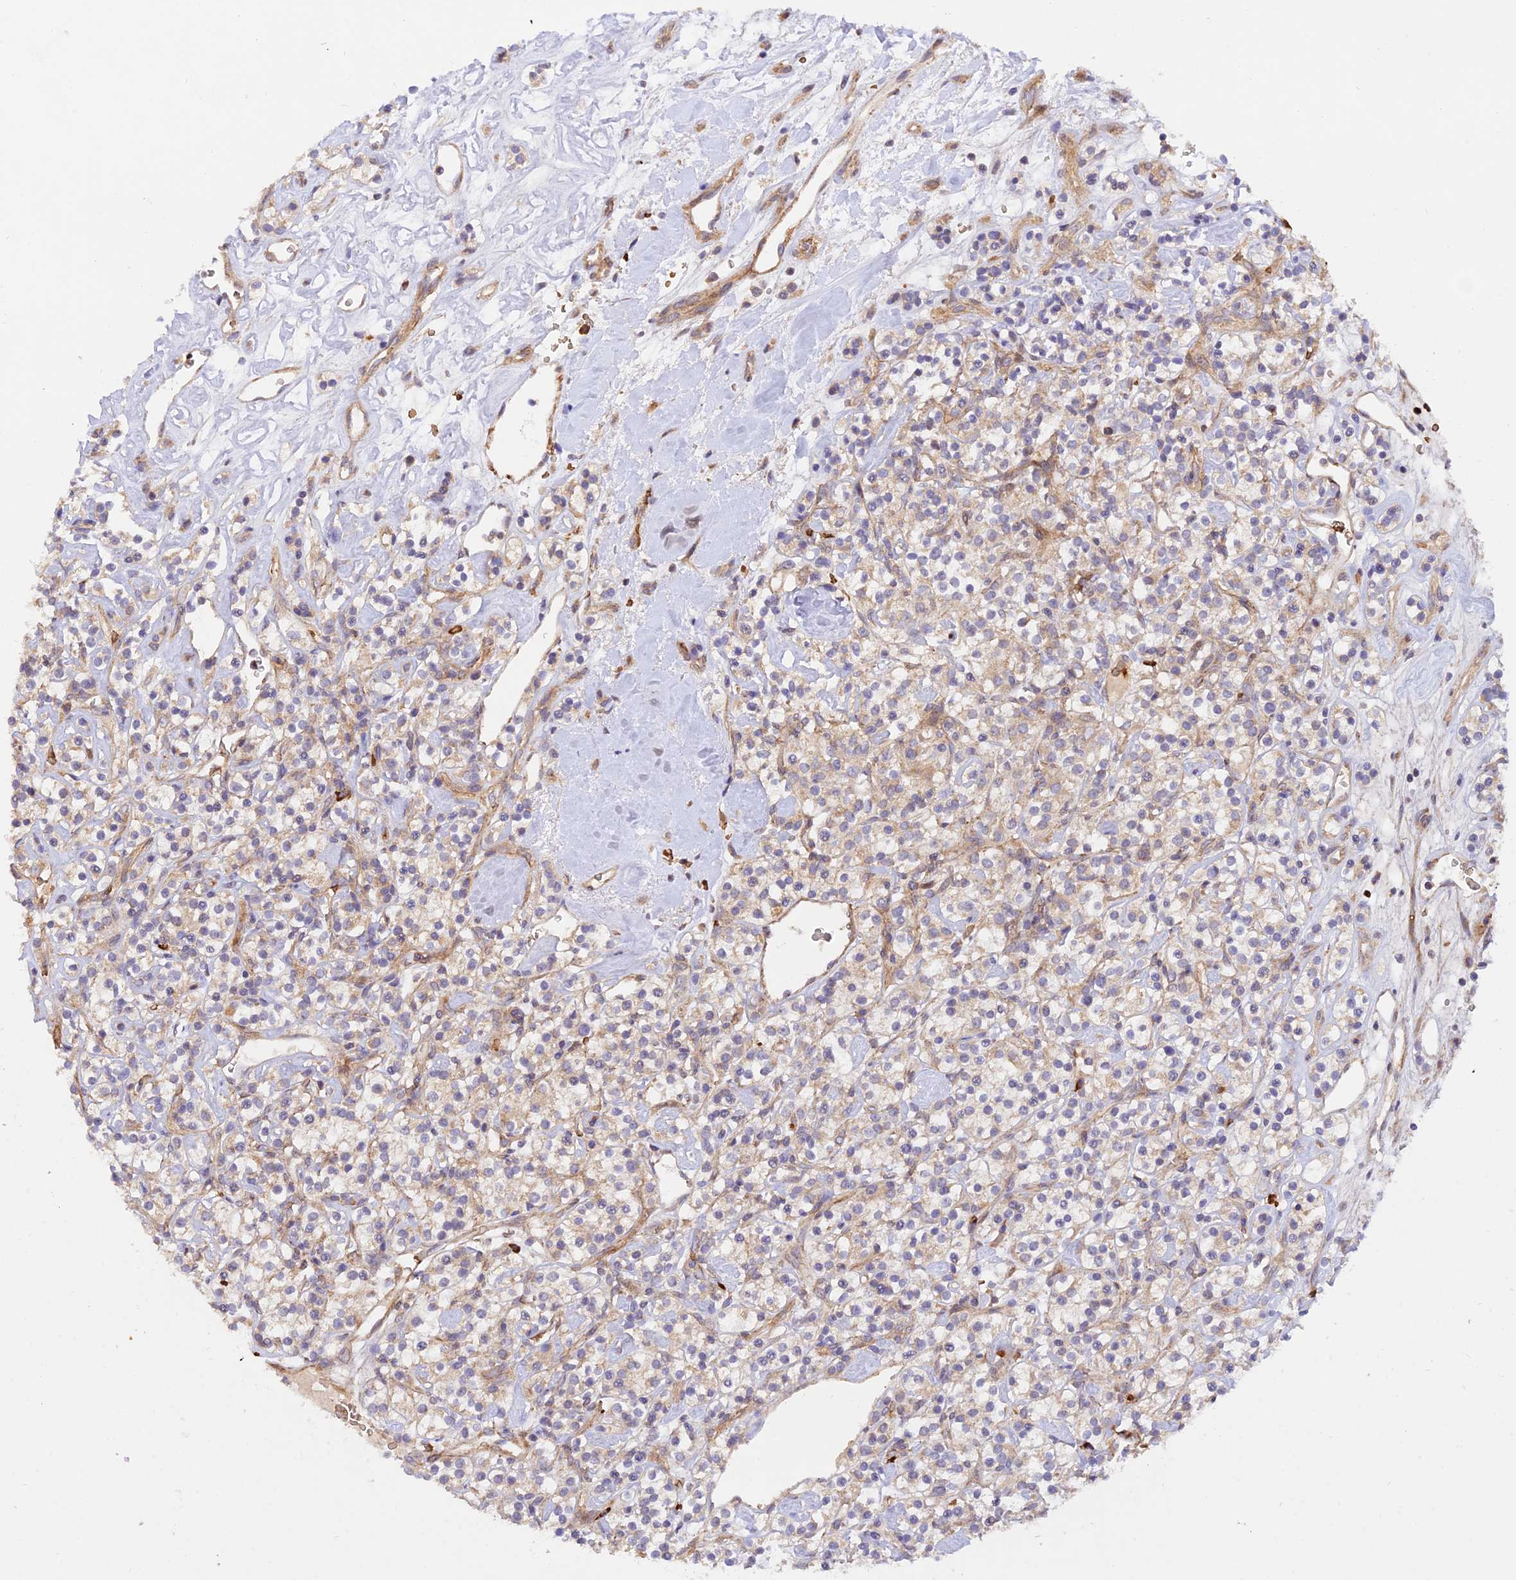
{"staining": {"intensity": "weak", "quantity": "<25%", "location": "cytoplasmic/membranous"}, "tissue": "renal cancer", "cell_type": "Tumor cells", "image_type": "cancer", "snomed": [{"axis": "morphology", "description": "Adenocarcinoma, NOS"}, {"axis": "topography", "description": "Kidney"}], "caption": "Tumor cells are negative for protein expression in human renal cancer (adenocarcinoma).", "gene": "WDFY4", "patient": {"sex": "male", "age": 77}}